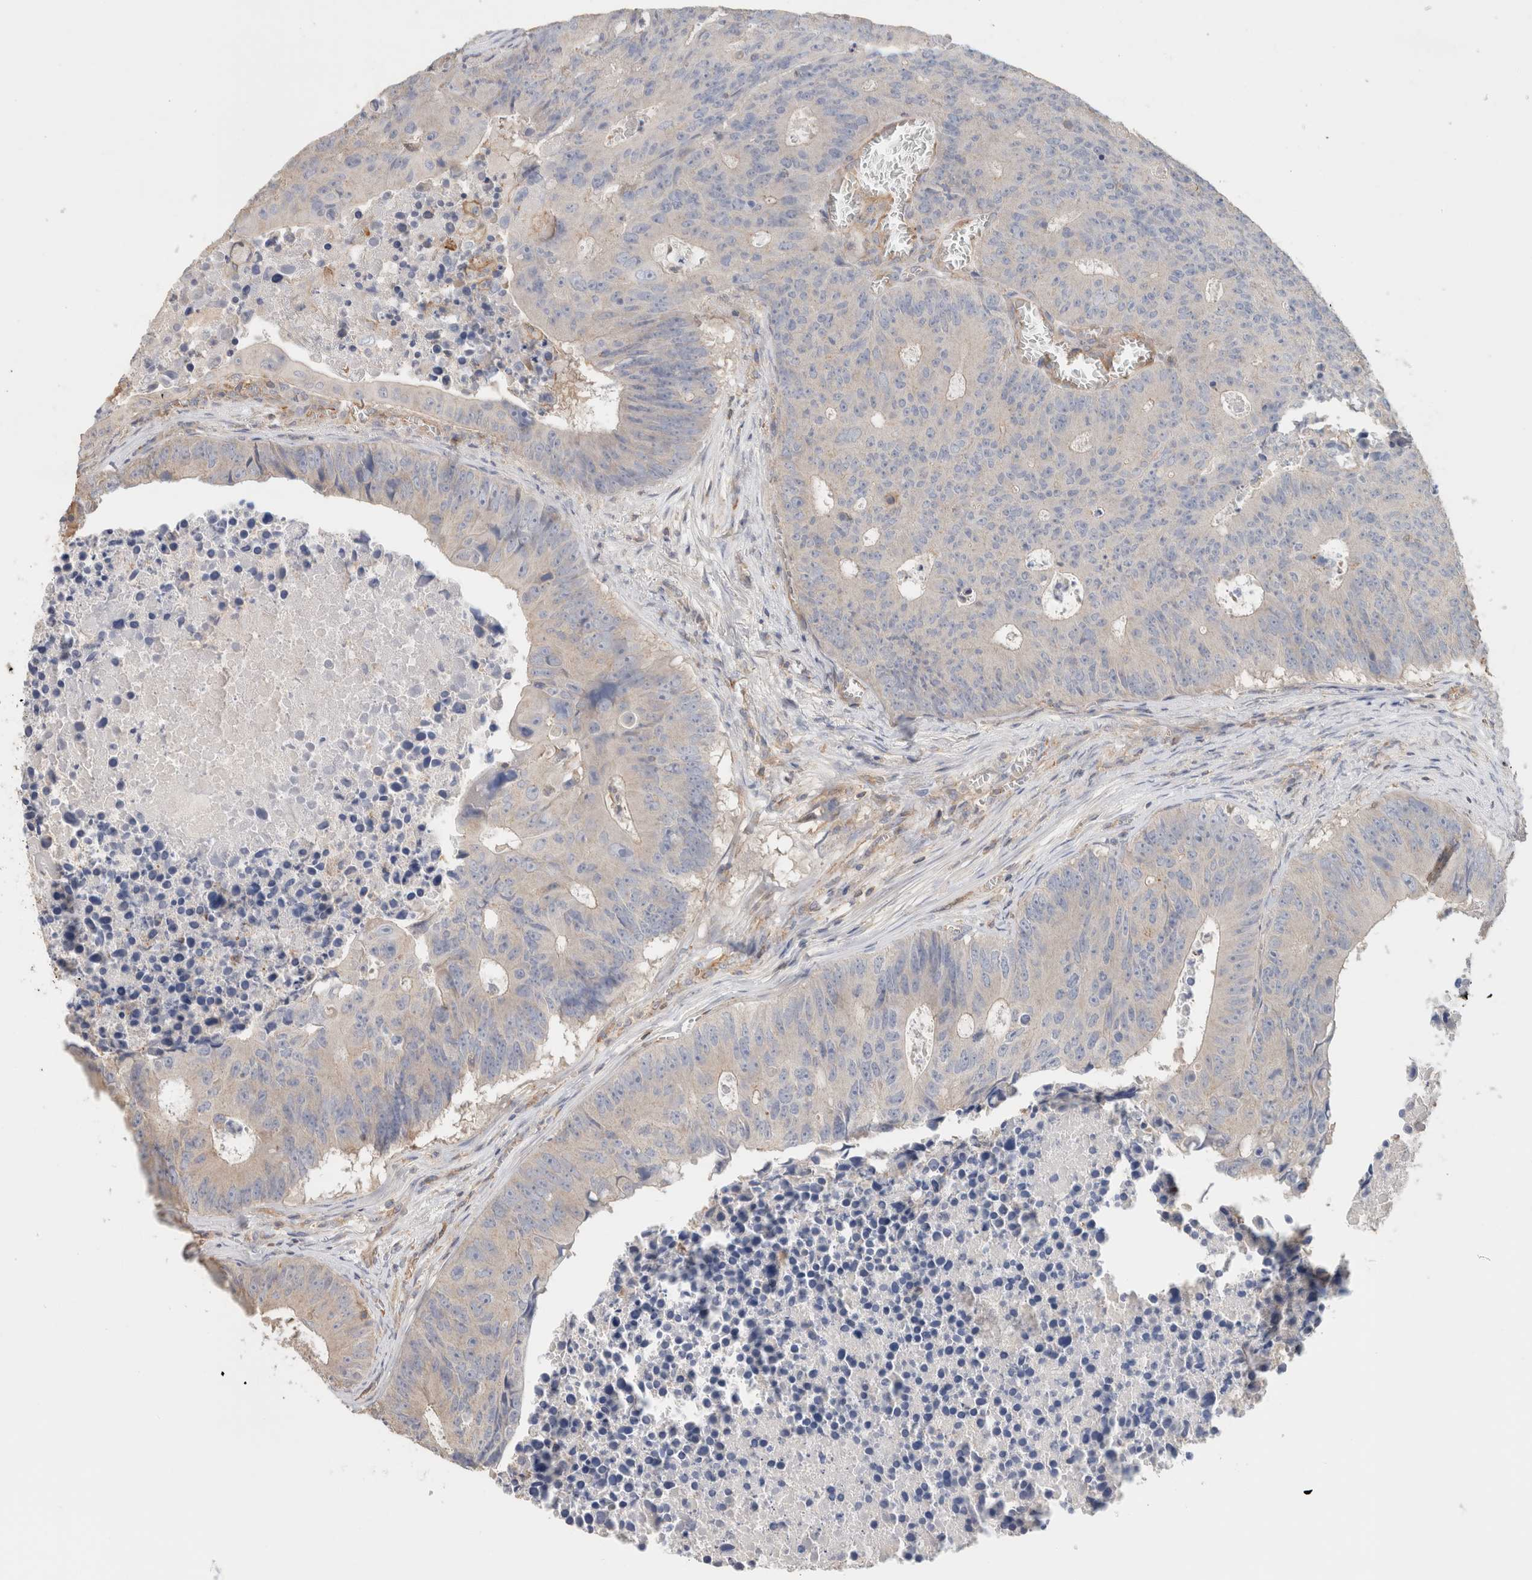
{"staining": {"intensity": "weak", "quantity": "25%-75%", "location": "cytoplasmic/membranous"}, "tissue": "colorectal cancer", "cell_type": "Tumor cells", "image_type": "cancer", "snomed": [{"axis": "morphology", "description": "Adenocarcinoma, NOS"}, {"axis": "topography", "description": "Colon"}], "caption": "Immunohistochemistry staining of adenocarcinoma (colorectal), which reveals low levels of weak cytoplasmic/membranous staining in about 25%-75% of tumor cells indicating weak cytoplasmic/membranous protein staining. The staining was performed using DAB (brown) for protein detection and nuclei were counterstained in hematoxylin (blue).", "gene": "CFAP418", "patient": {"sex": "male", "age": 87}}